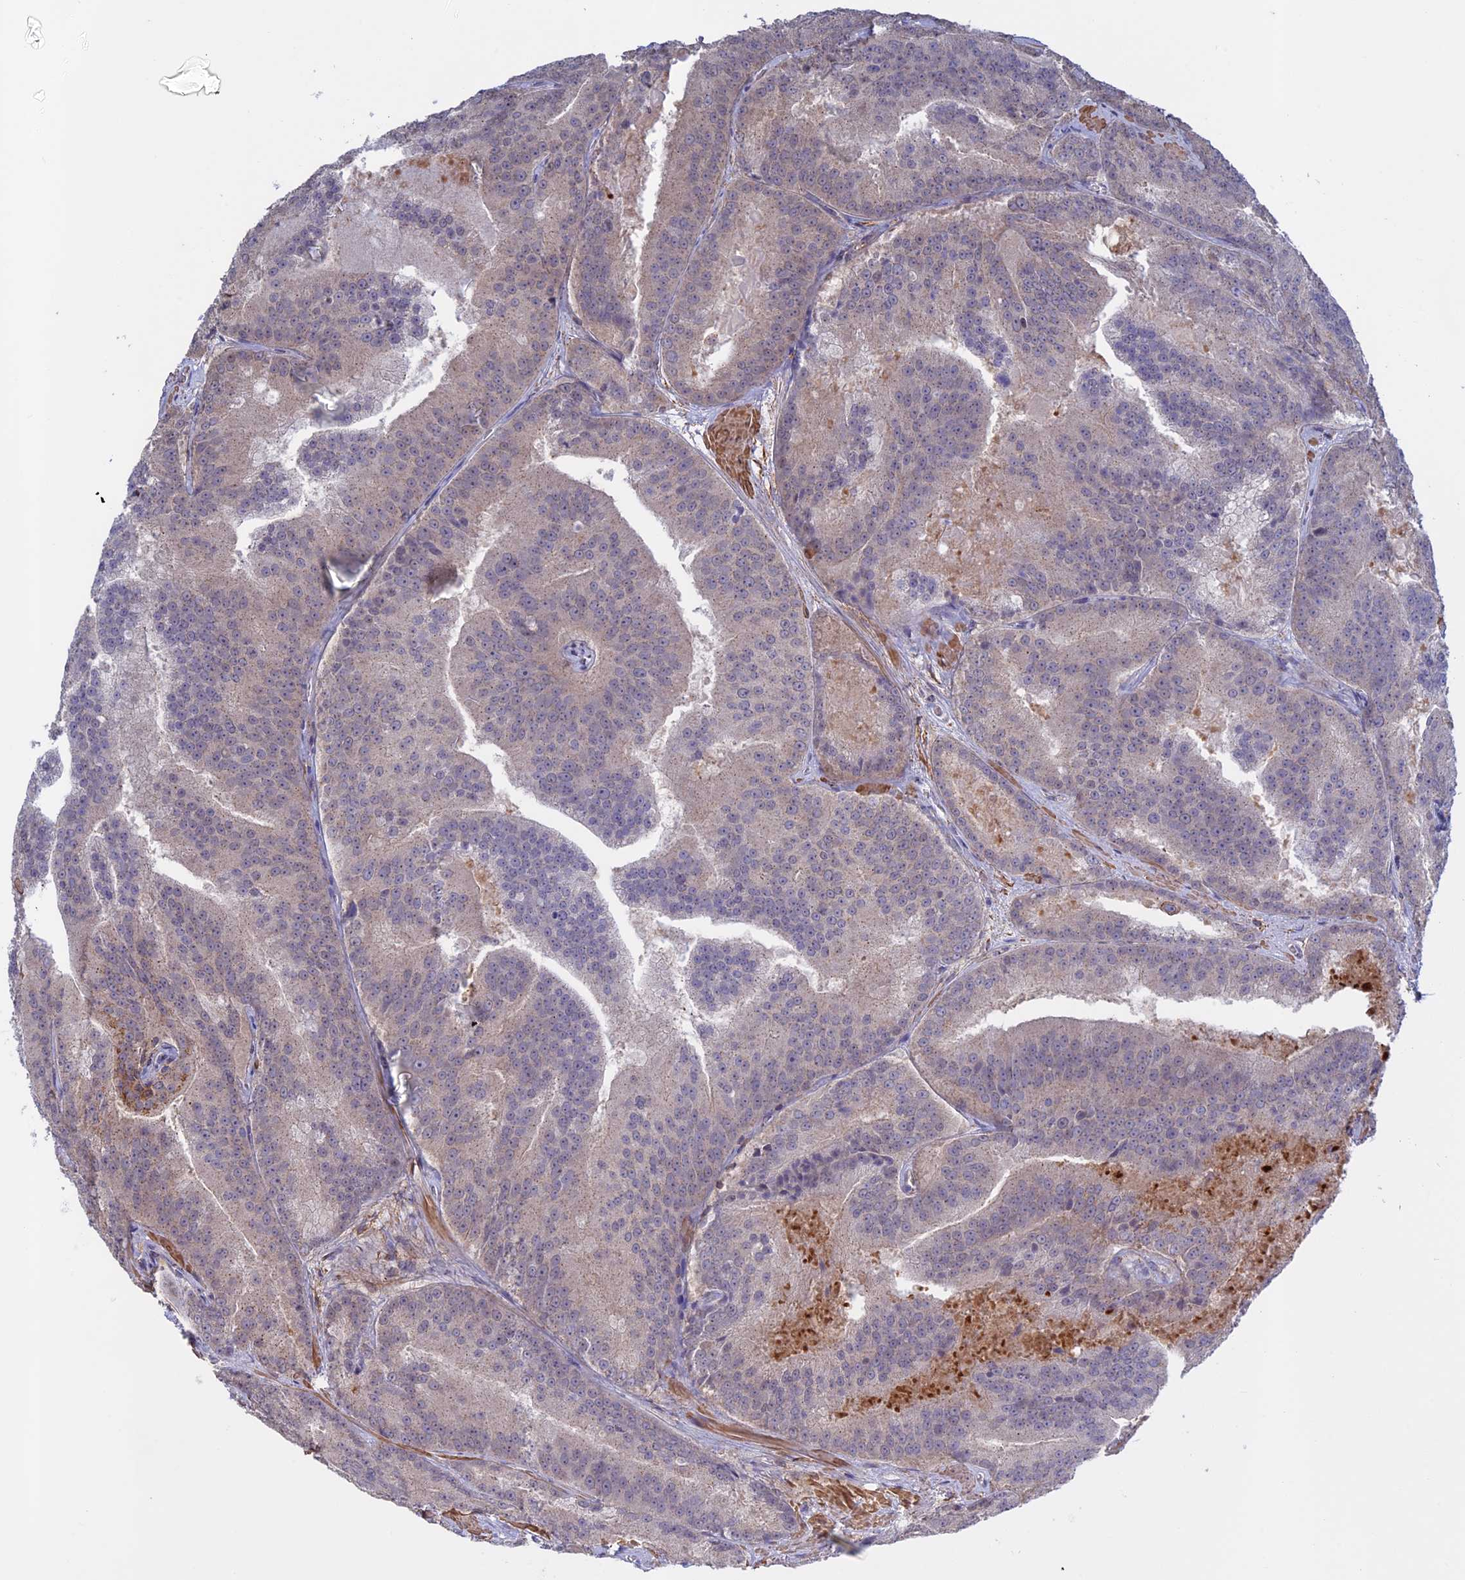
{"staining": {"intensity": "negative", "quantity": "none", "location": "none"}, "tissue": "prostate cancer", "cell_type": "Tumor cells", "image_type": "cancer", "snomed": [{"axis": "morphology", "description": "Adenocarcinoma, High grade"}, {"axis": "topography", "description": "Prostate"}], "caption": "DAB (3,3'-diaminobenzidine) immunohistochemical staining of prostate cancer exhibits no significant positivity in tumor cells.", "gene": "LYPD5", "patient": {"sex": "male", "age": 61}}